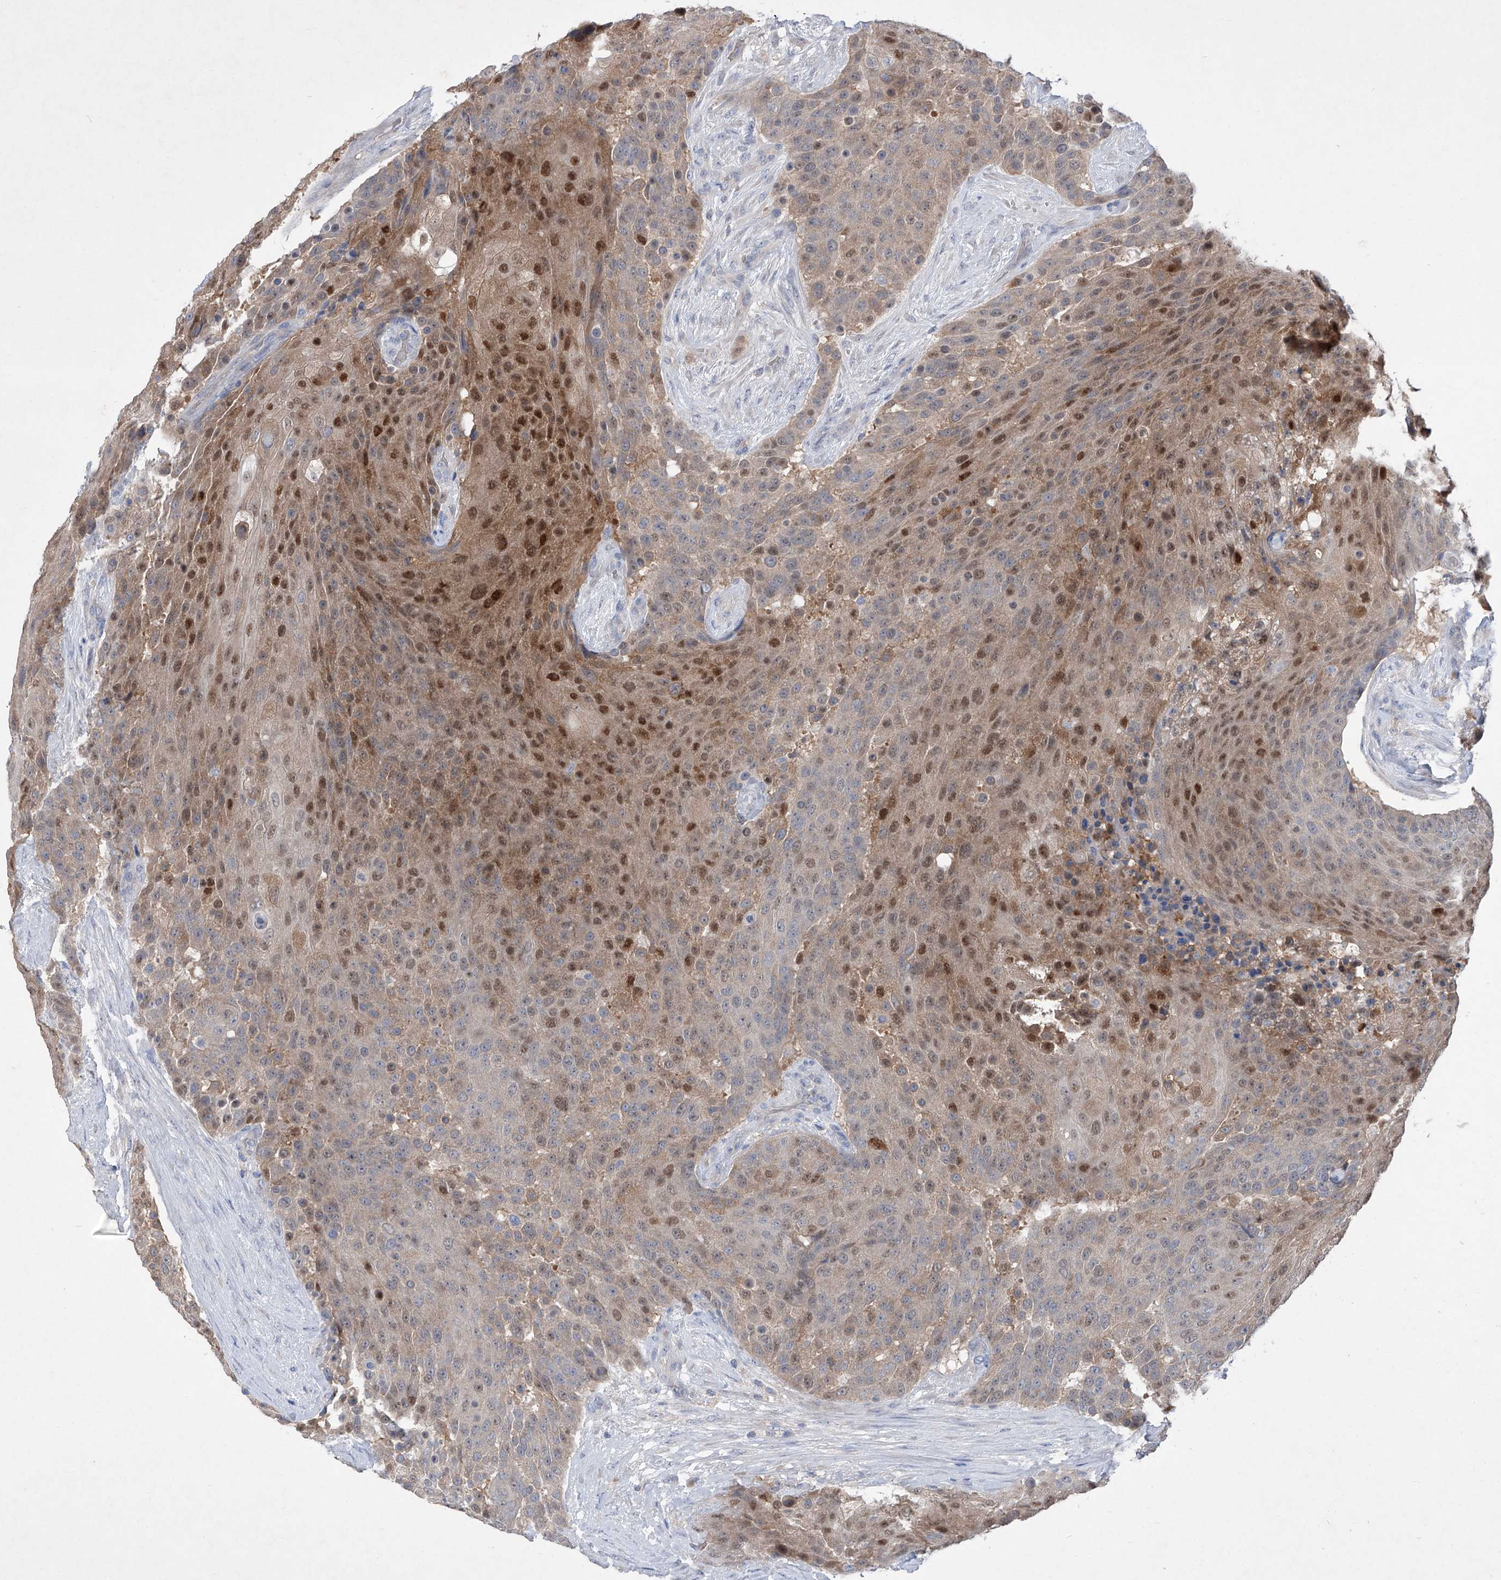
{"staining": {"intensity": "moderate", "quantity": "25%-75%", "location": "cytoplasmic/membranous,nuclear"}, "tissue": "urothelial cancer", "cell_type": "Tumor cells", "image_type": "cancer", "snomed": [{"axis": "morphology", "description": "Urothelial carcinoma, High grade"}, {"axis": "topography", "description": "Urinary bladder"}], "caption": "Urothelial cancer stained with a brown dye exhibits moderate cytoplasmic/membranous and nuclear positive positivity in about 25%-75% of tumor cells.", "gene": "SBK2", "patient": {"sex": "female", "age": 63}}